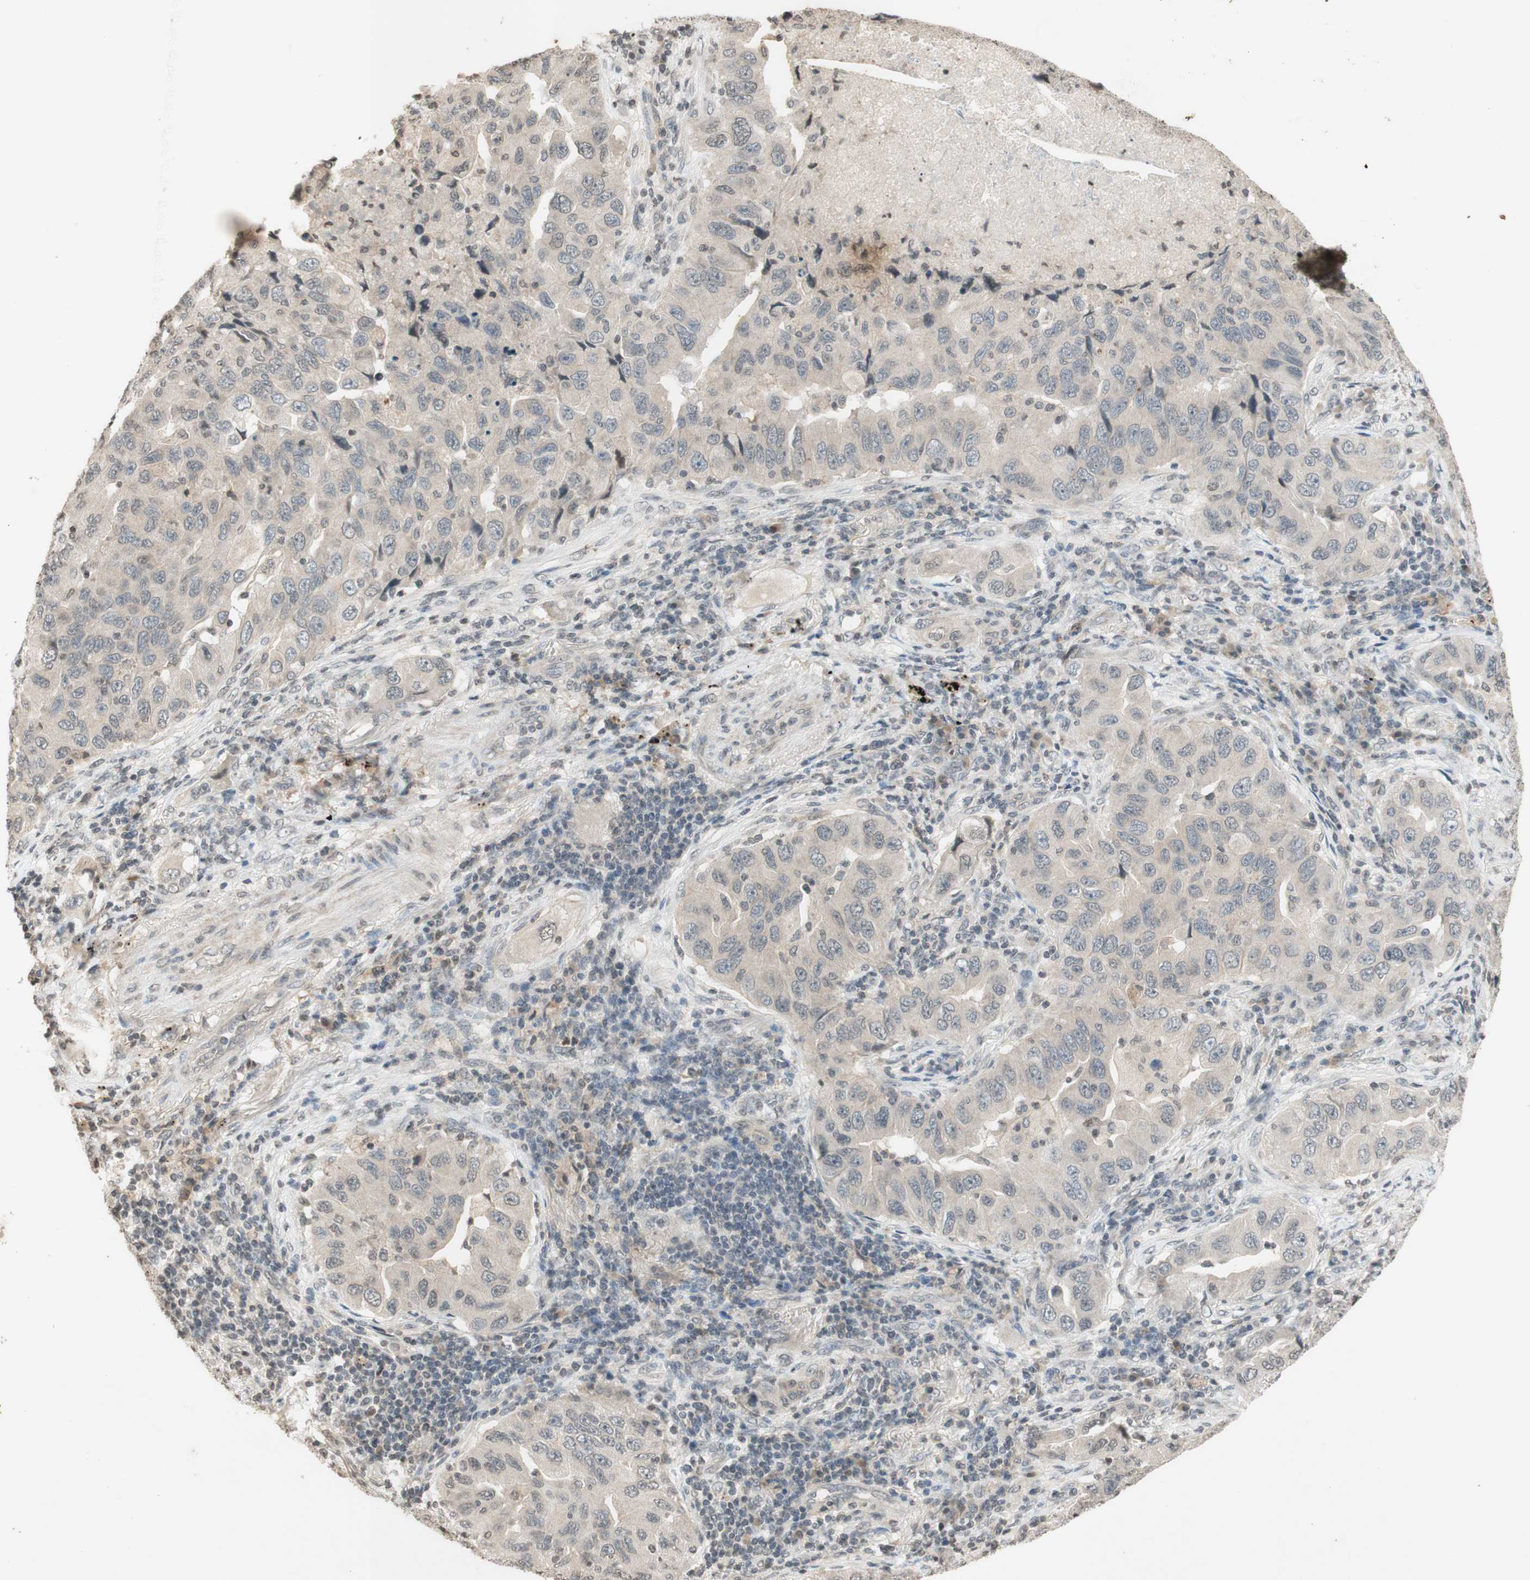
{"staining": {"intensity": "weak", "quantity": "25%-75%", "location": "cytoplasmic/membranous"}, "tissue": "lung cancer", "cell_type": "Tumor cells", "image_type": "cancer", "snomed": [{"axis": "morphology", "description": "Adenocarcinoma, NOS"}, {"axis": "topography", "description": "Lung"}], "caption": "Immunohistochemistry histopathology image of adenocarcinoma (lung) stained for a protein (brown), which demonstrates low levels of weak cytoplasmic/membranous positivity in about 25%-75% of tumor cells.", "gene": "GLI1", "patient": {"sex": "female", "age": 65}}